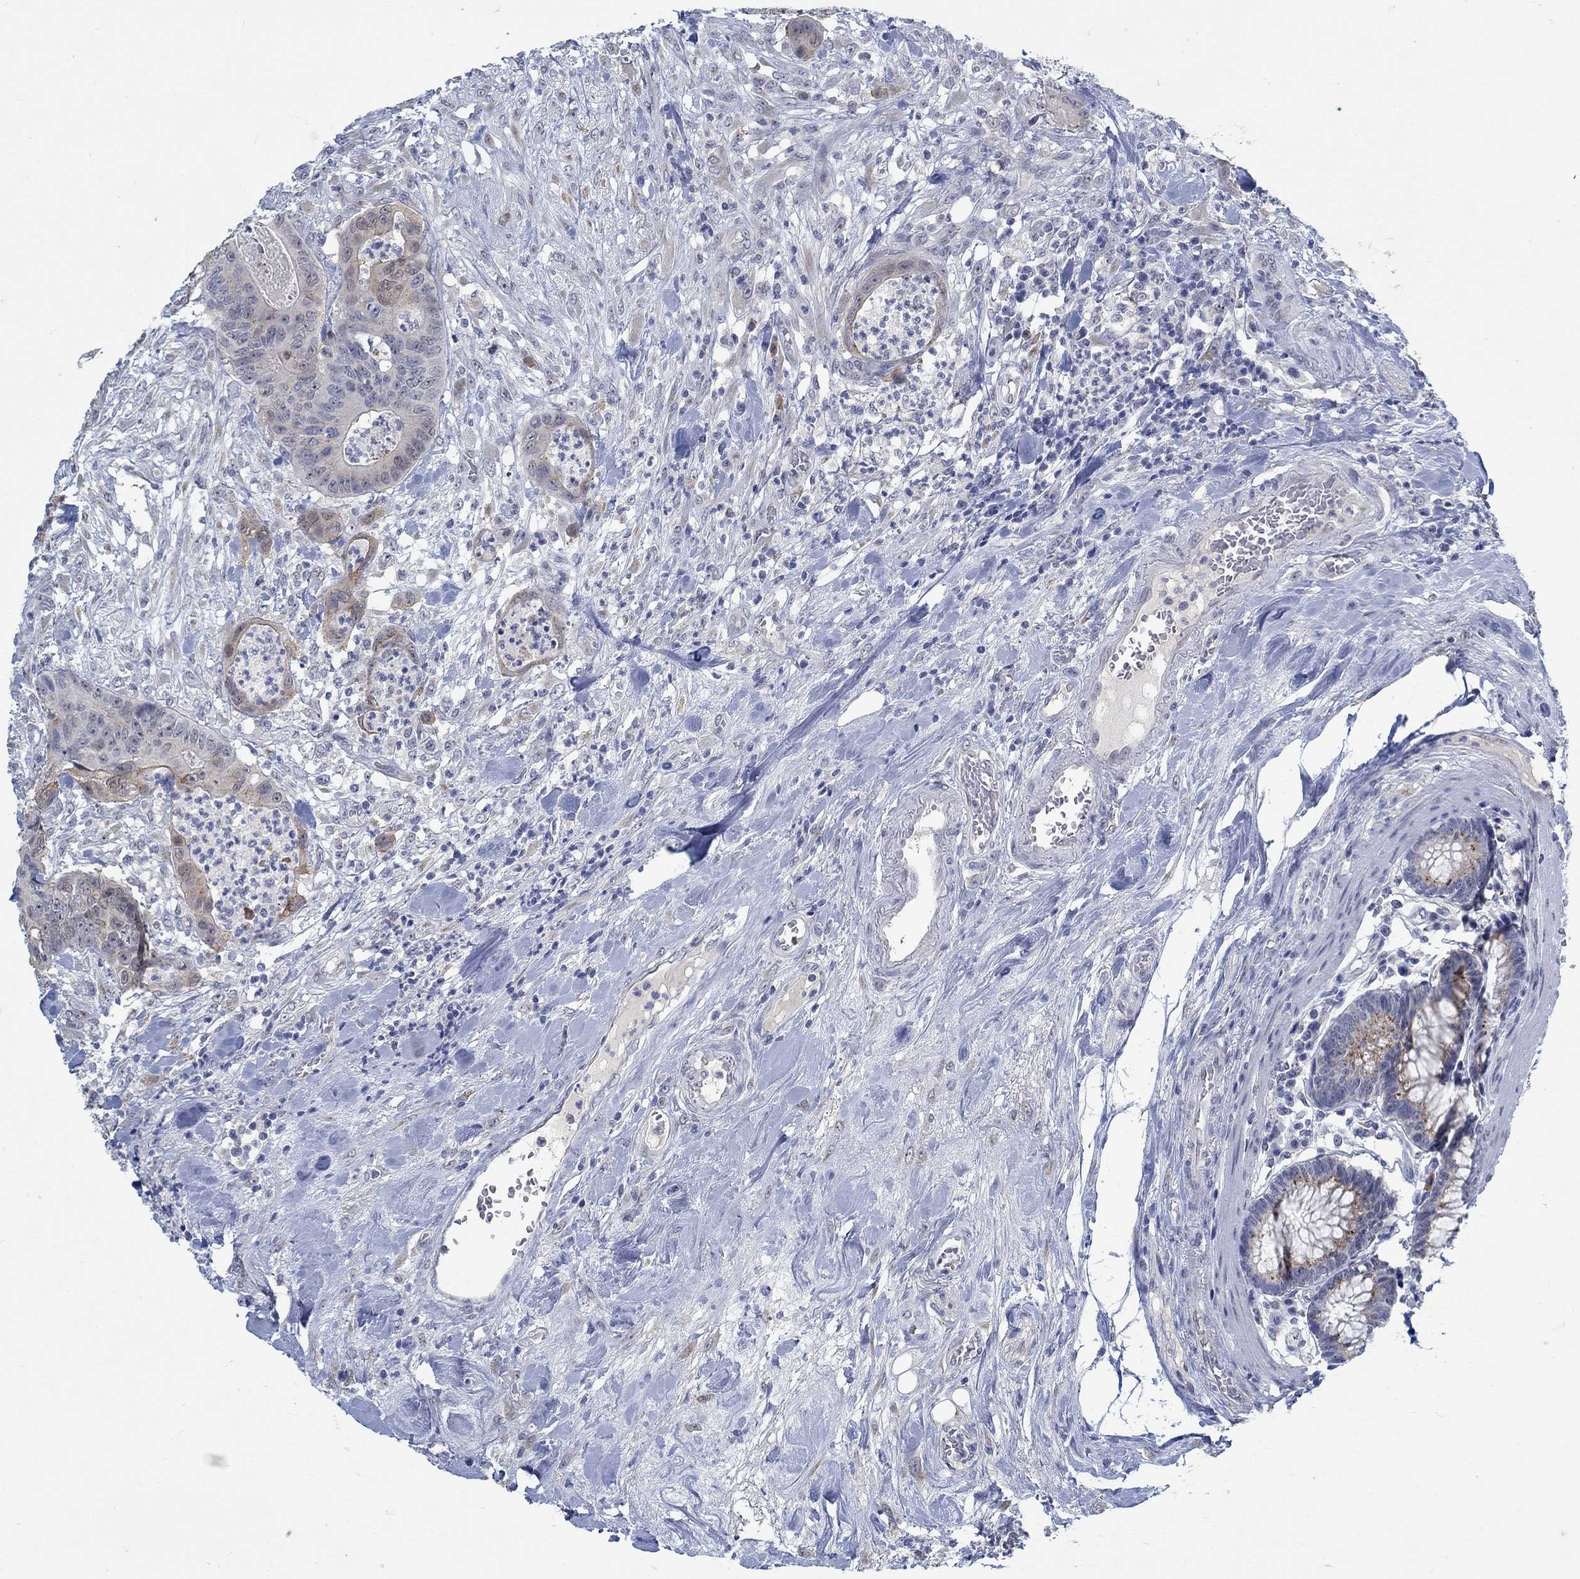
{"staining": {"intensity": "weak", "quantity": "<25%", "location": "cytoplasmic/membranous"}, "tissue": "colorectal cancer", "cell_type": "Tumor cells", "image_type": "cancer", "snomed": [{"axis": "morphology", "description": "Adenocarcinoma, NOS"}, {"axis": "topography", "description": "Colon"}], "caption": "Colorectal cancer (adenocarcinoma) stained for a protein using immunohistochemistry exhibits no expression tumor cells.", "gene": "TEKT4", "patient": {"sex": "male", "age": 84}}